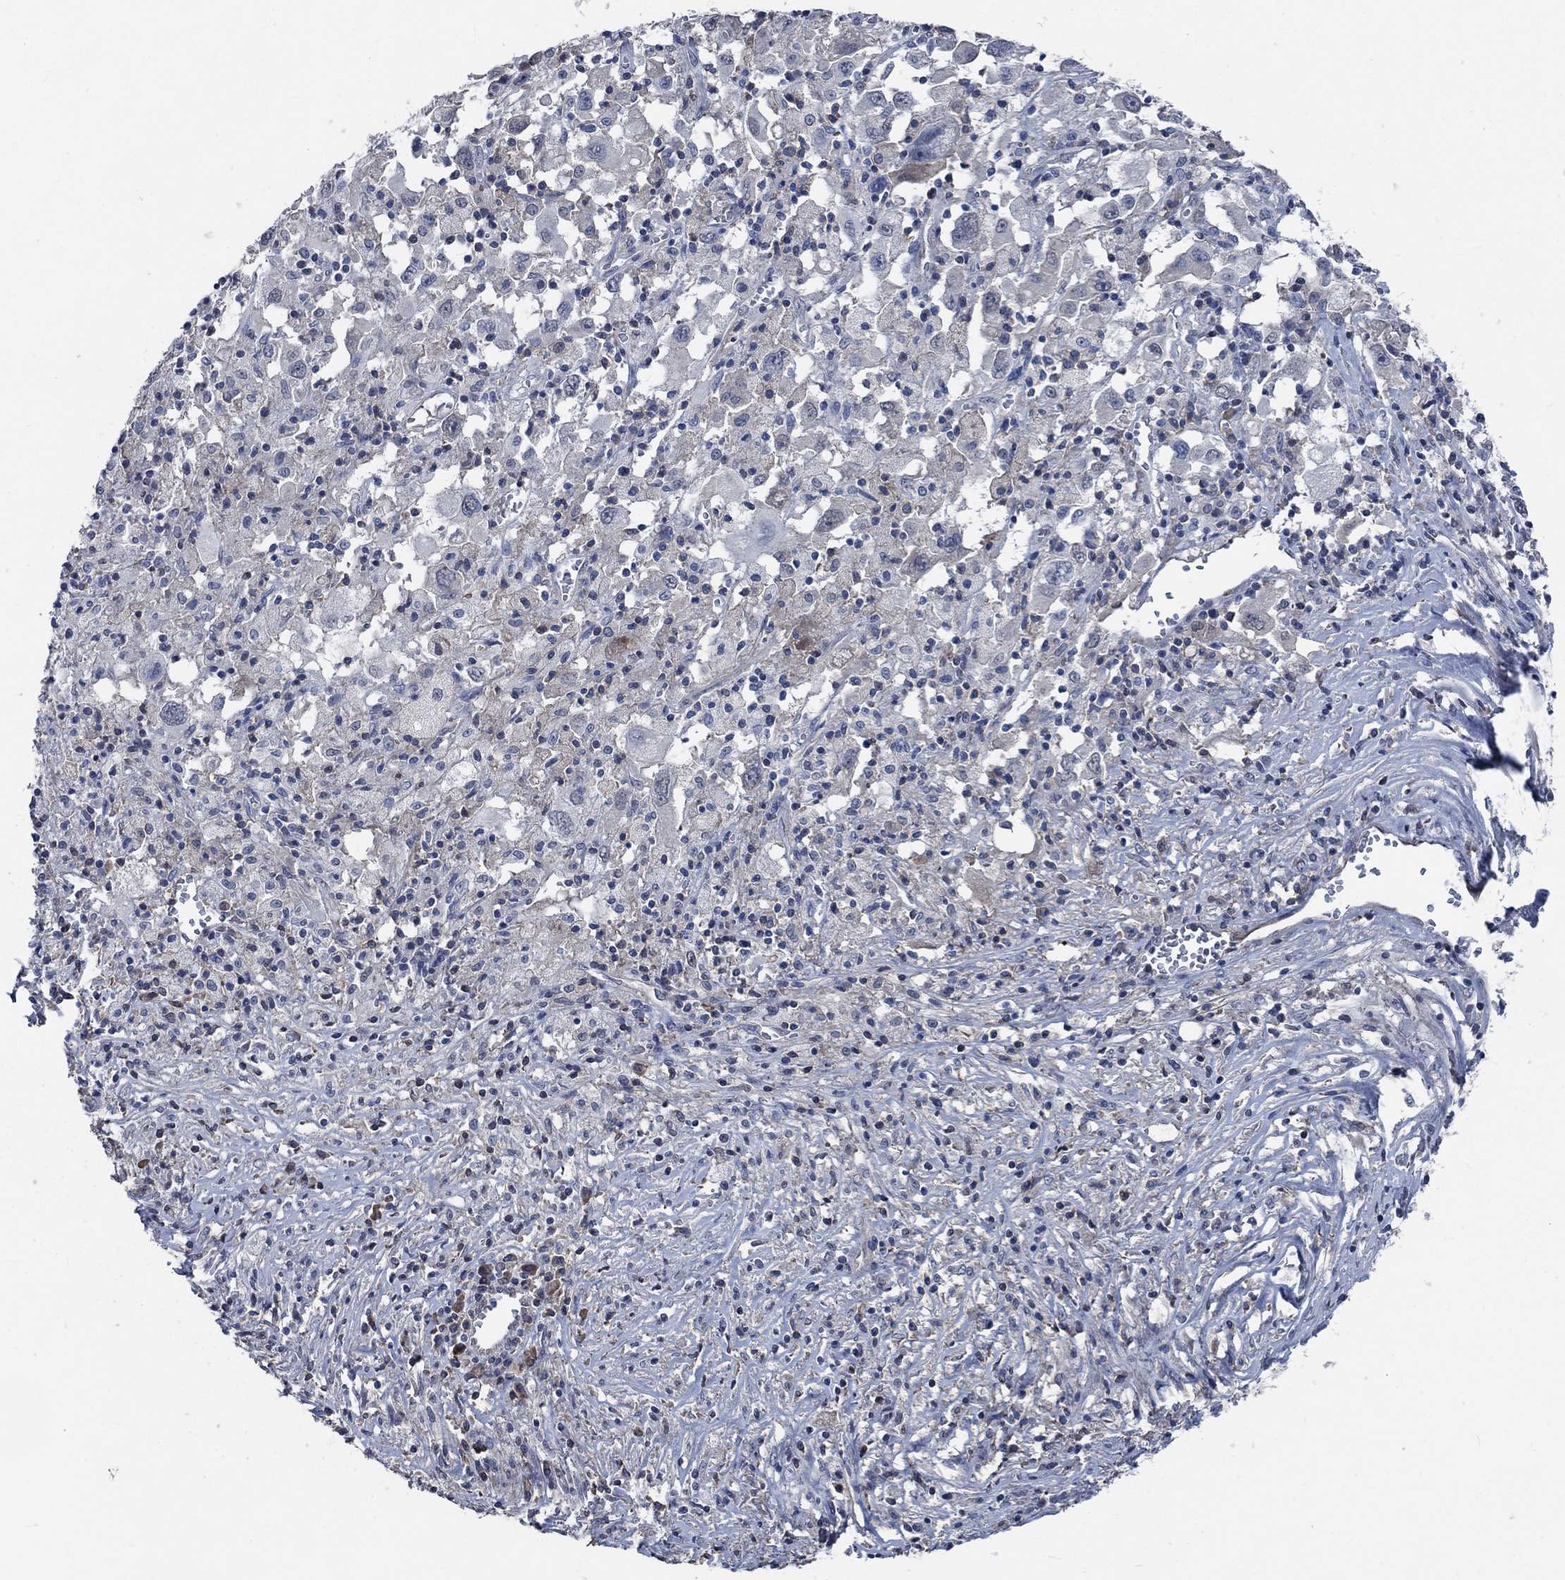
{"staining": {"intensity": "negative", "quantity": "none", "location": "none"}, "tissue": "melanoma", "cell_type": "Tumor cells", "image_type": "cancer", "snomed": [{"axis": "morphology", "description": "Malignant melanoma, Metastatic site"}, {"axis": "topography", "description": "Soft tissue"}], "caption": "An immunohistochemistry (IHC) photomicrograph of melanoma is shown. There is no staining in tumor cells of melanoma.", "gene": "OBSCN", "patient": {"sex": "male", "age": 50}}